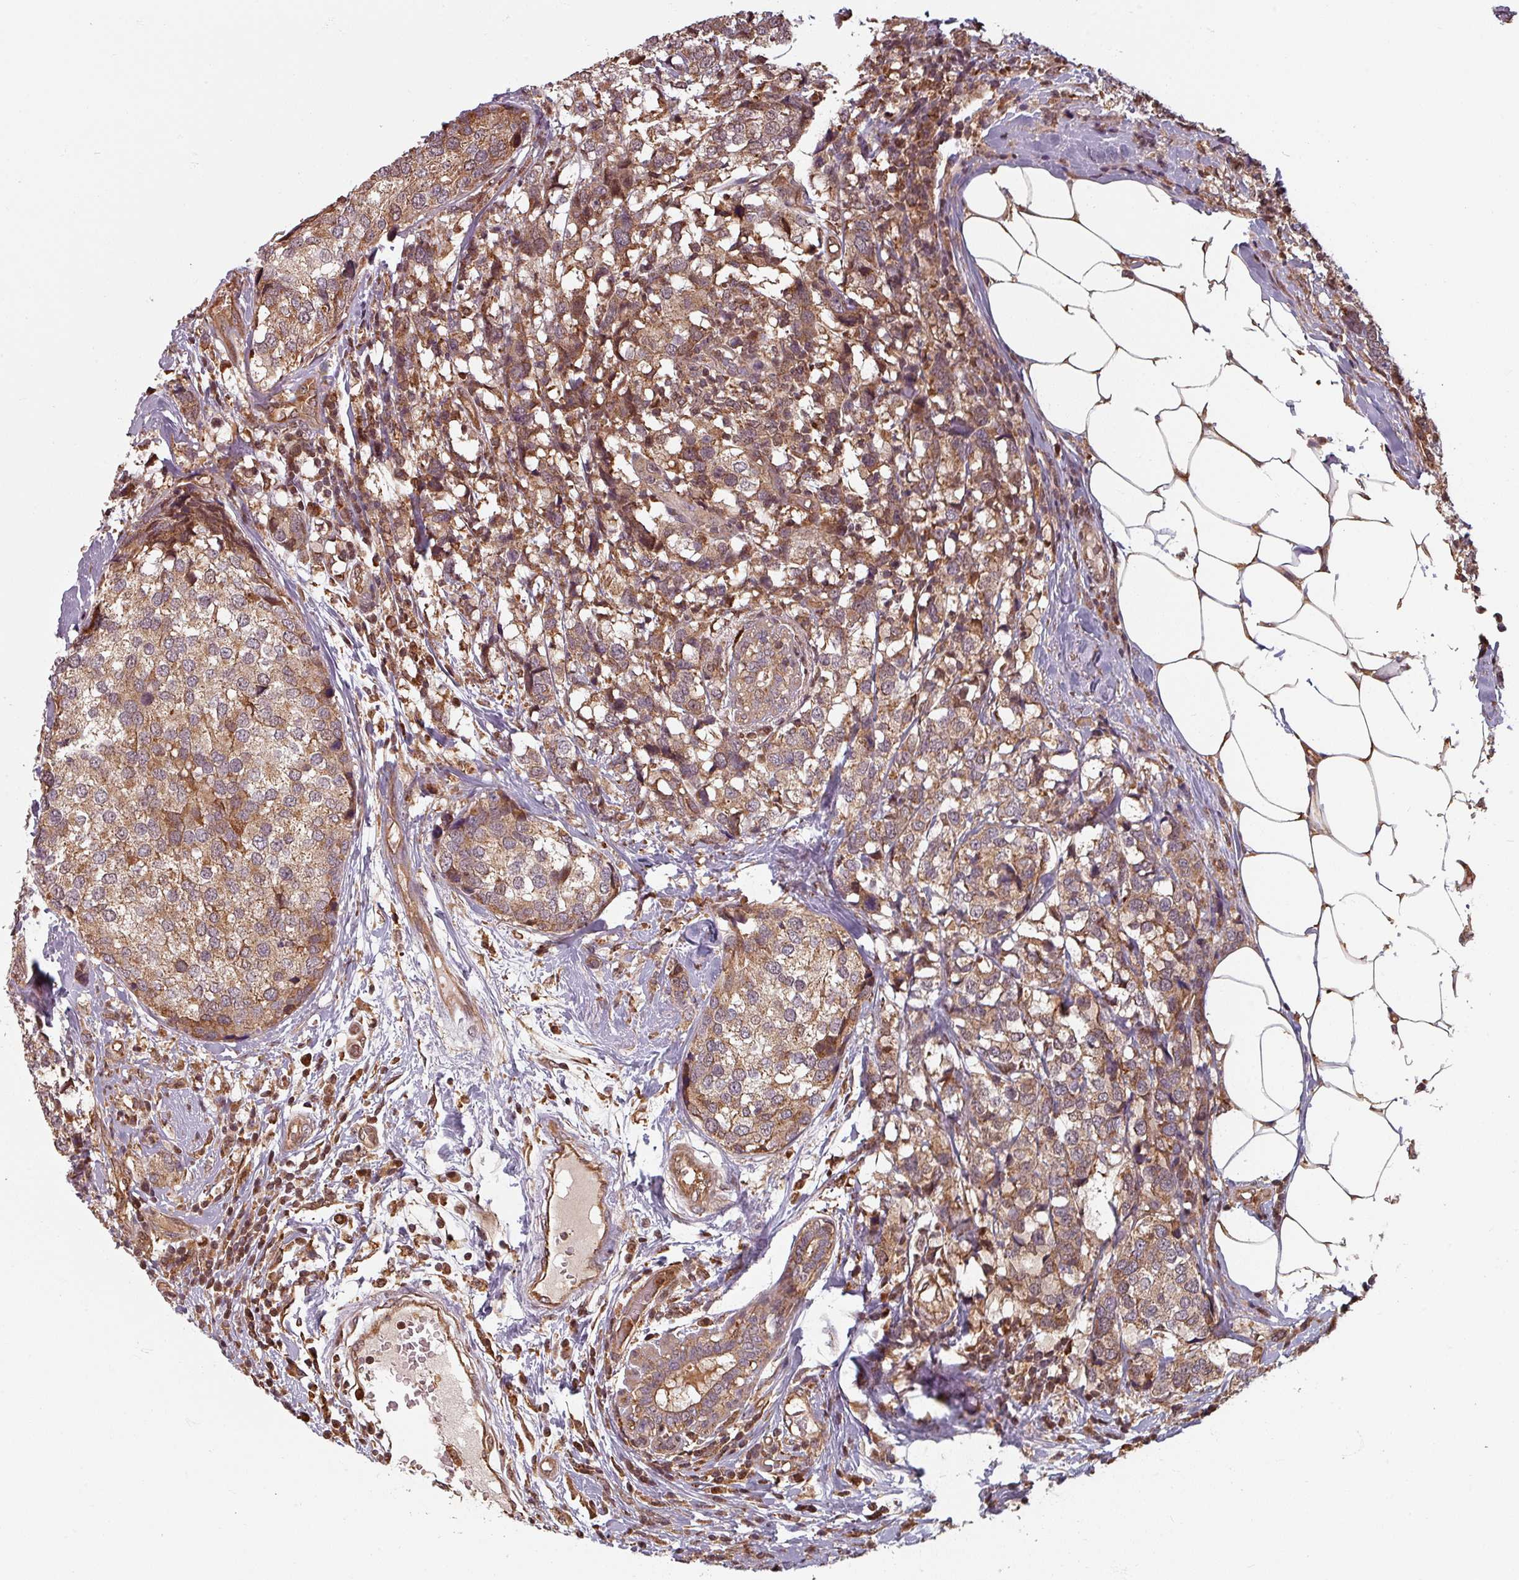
{"staining": {"intensity": "moderate", "quantity": ">75%", "location": "cytoplasmic/membranous"}, "tissue": "breast cancer", "cell_type": "Tumor cells", "image_type": "cancer", "snomed": [{"axis": "morphology", "description": "Lobular carcinoma"}, {"axis": "topography", "description": "Breast"}], "caption": "High-power microscopy captured an immunohistochemistry image of breast lobular carcinoma, revealing moderate cytoplasmic/membranous staining in about >75% of tumor cells. (DAB (3,3'-diaminobenzidine) IHC with brightfield microscopy, high magnification).", "gene": "EID1", "patient": {"sex": "female", "age": 59}}